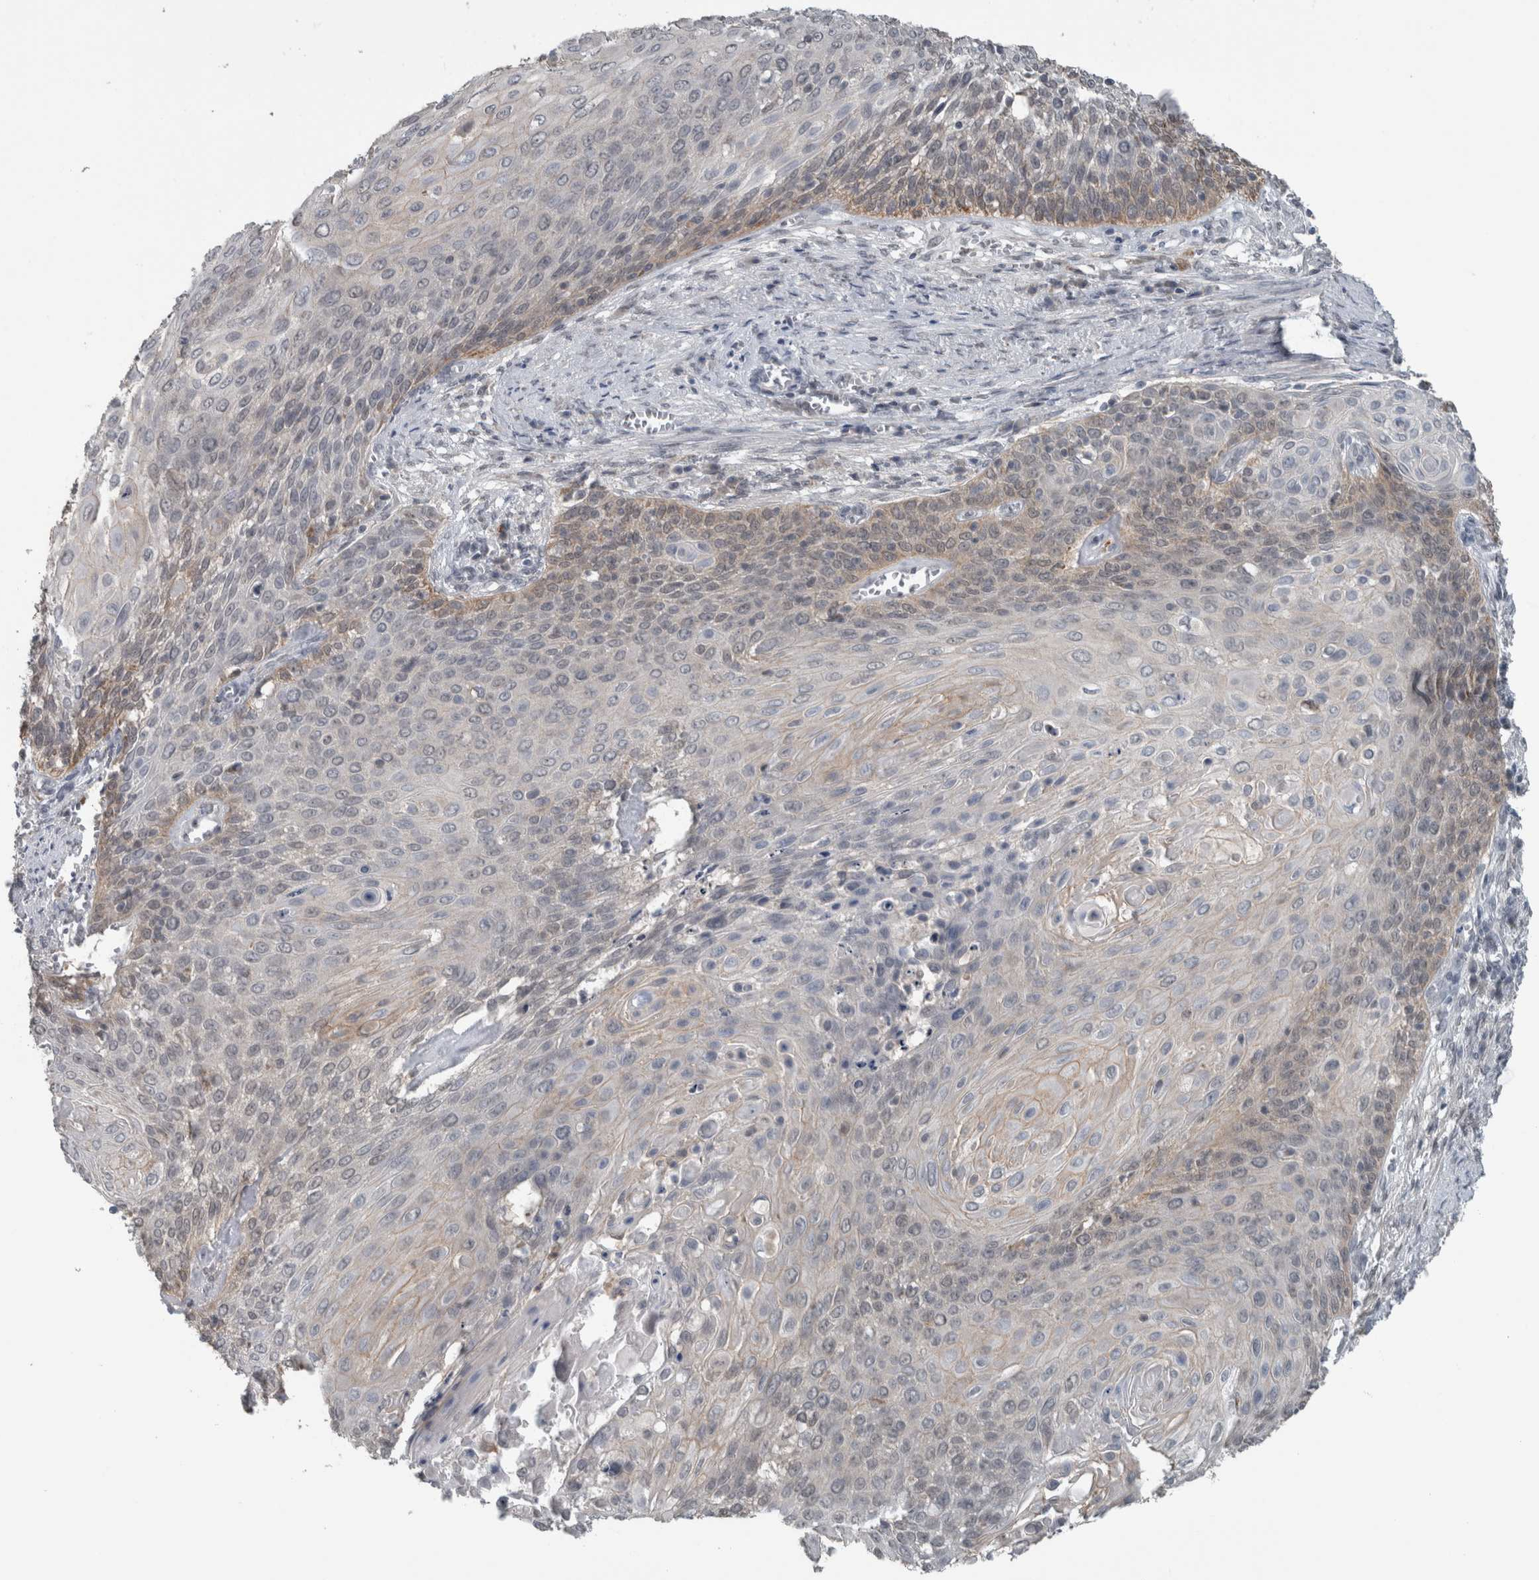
{"staining": {"intensity": "moderate", "quantity": "<25%", "location": "cytoplasmic/membranous"}, "tissue": "cervical cancer", "cell_type": "Tumor cells", "image_type": "cancer", "snomed": [{"axis": "morphology", "description": "Squamous cell carcinoma, NOS"}, {"axis": "topography", "description": "Cervix"}], "caption": "Immunohistochemical staining of human cervical cancer shows low levels of moderate cytoplasmic/membranous protein staining in approximately <25% of tumor cells.", "gene": "ACSF2", "patient": {"sex": "female", "age": 39}}